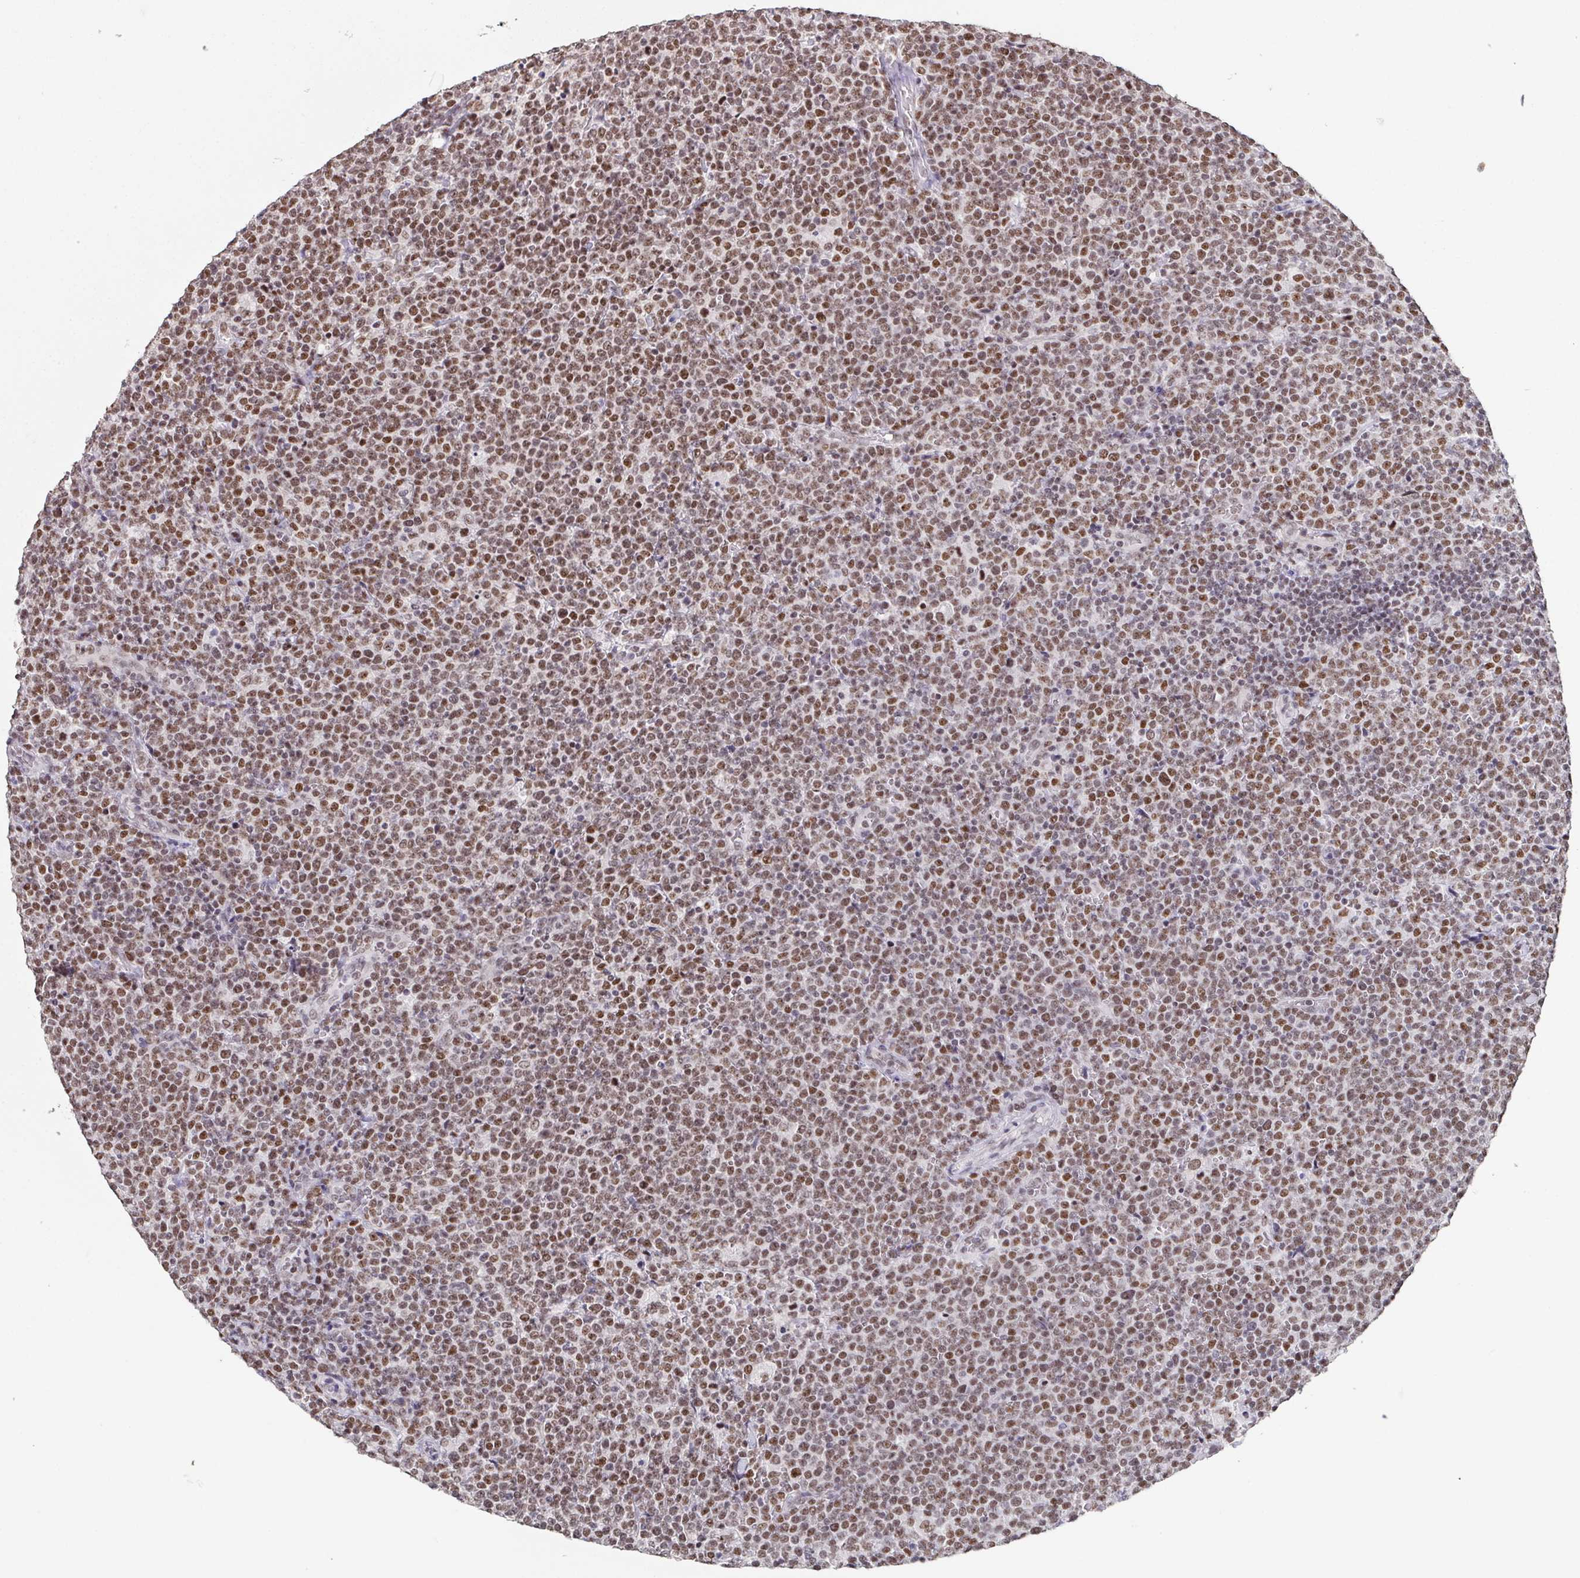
{"staining": {"intensity": "moderate", "quantity": ">75%", "location": "nuclear"}, "tissue": "lymphoma", "cell_type": "Tumor cells", "image_type": "cancer", "snomed": [{"axis": "morphology", "description": "Malignant lymphoma, non-Hodgkin's type, High grade"}, {"axis": "topography", "description": "Lymph node"}], "caption": "The histopathology image demonstrates immunohistochemical staining of lymphoma. There is moderate nuclear expression is seen in about >75% of tumor cells.", "gene": "ZNF800", "patient": {"sex": "male", "age": 61}}